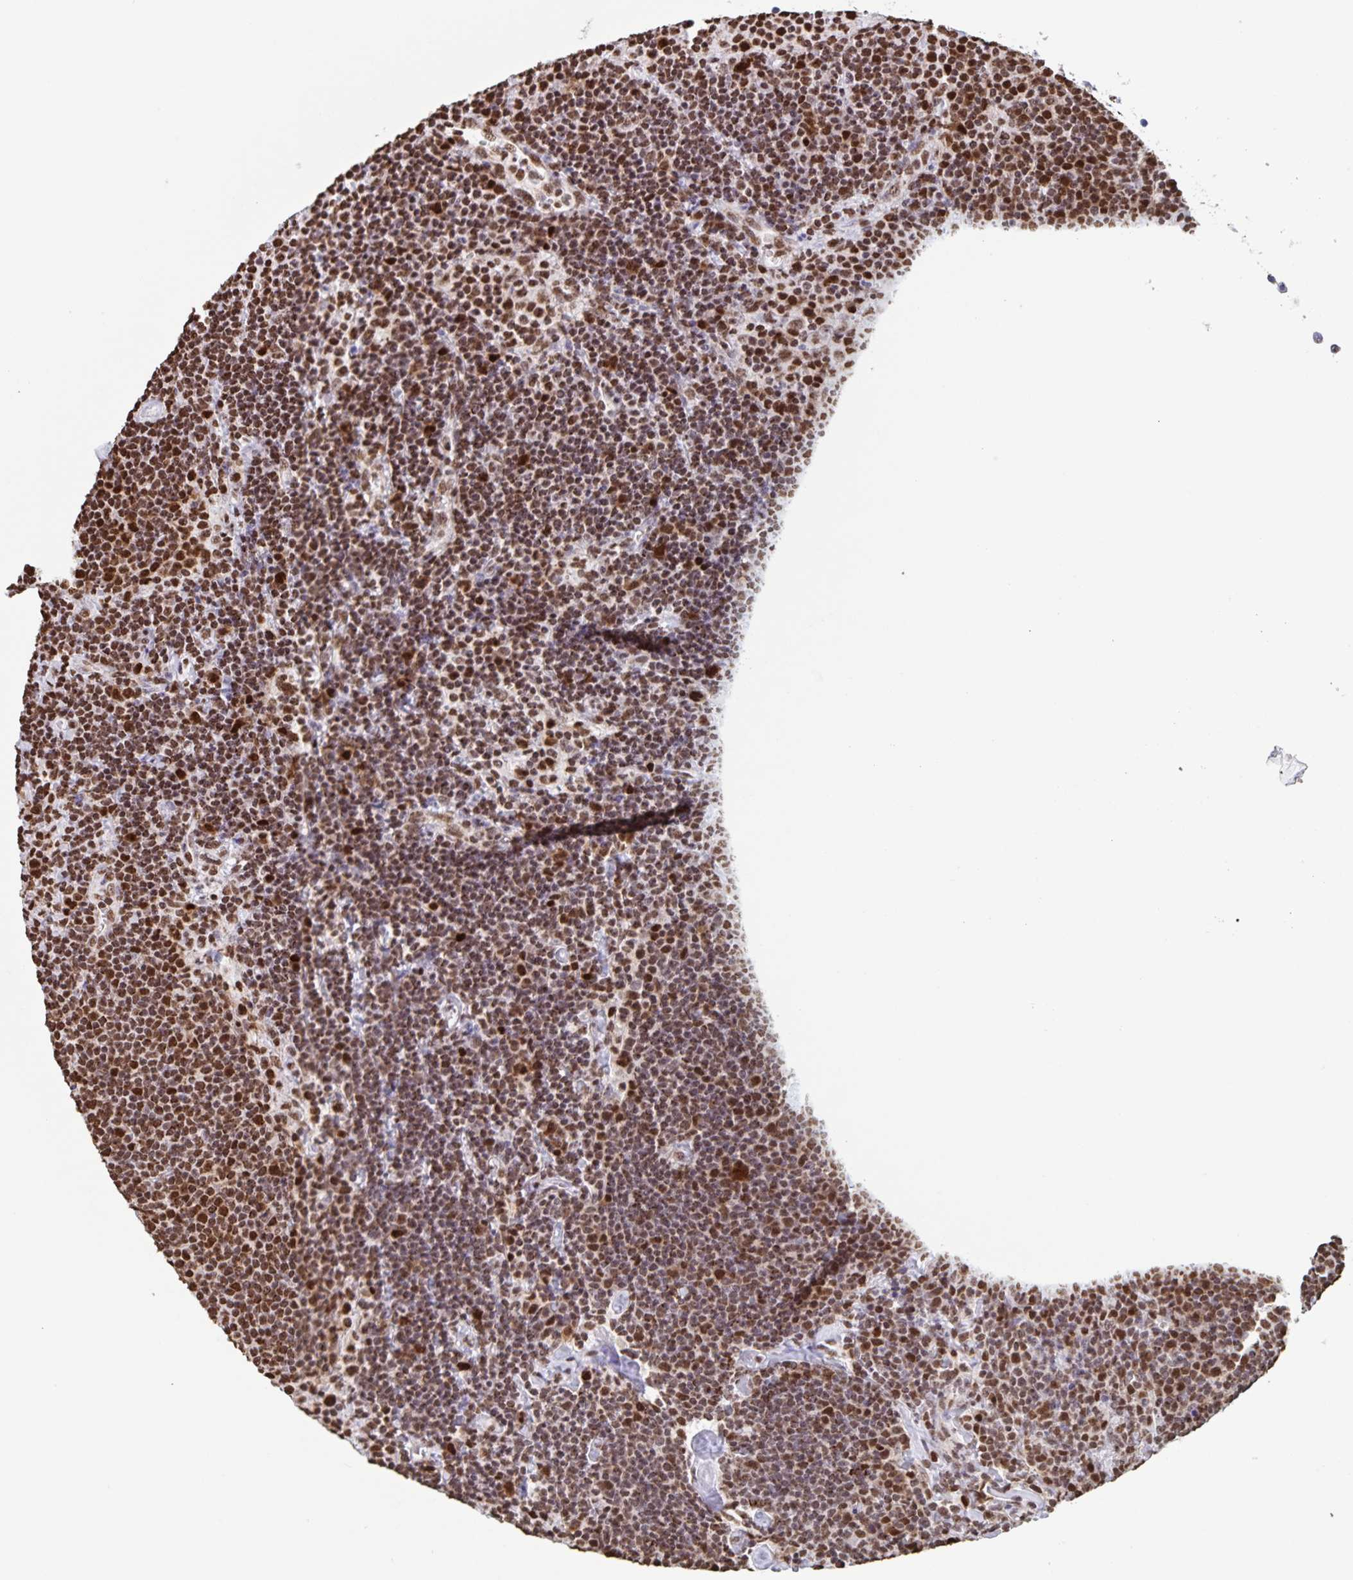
{"staining": {"intensity": "moderate", "quantity": ">75%", "location": "nuclear"}, "tissue": "lymphoma", "cell_type": "Tumor cells", "image_type": "cancer", "snomed": [{"axis": "morphology", "description": "Malignant lymphoma, non-Hodgkin's type, High grade"}, {"axis": "topography", "description": "Lymph node"}], "caption": "A micrograph of lymphoma stained for a protein exhibits moderate nuclear brown staining in tumor cells. (IHC, brightfield microscopy, high magnification).", "gene": "DUT", "patient": {"sex": "male", "age": 61}}